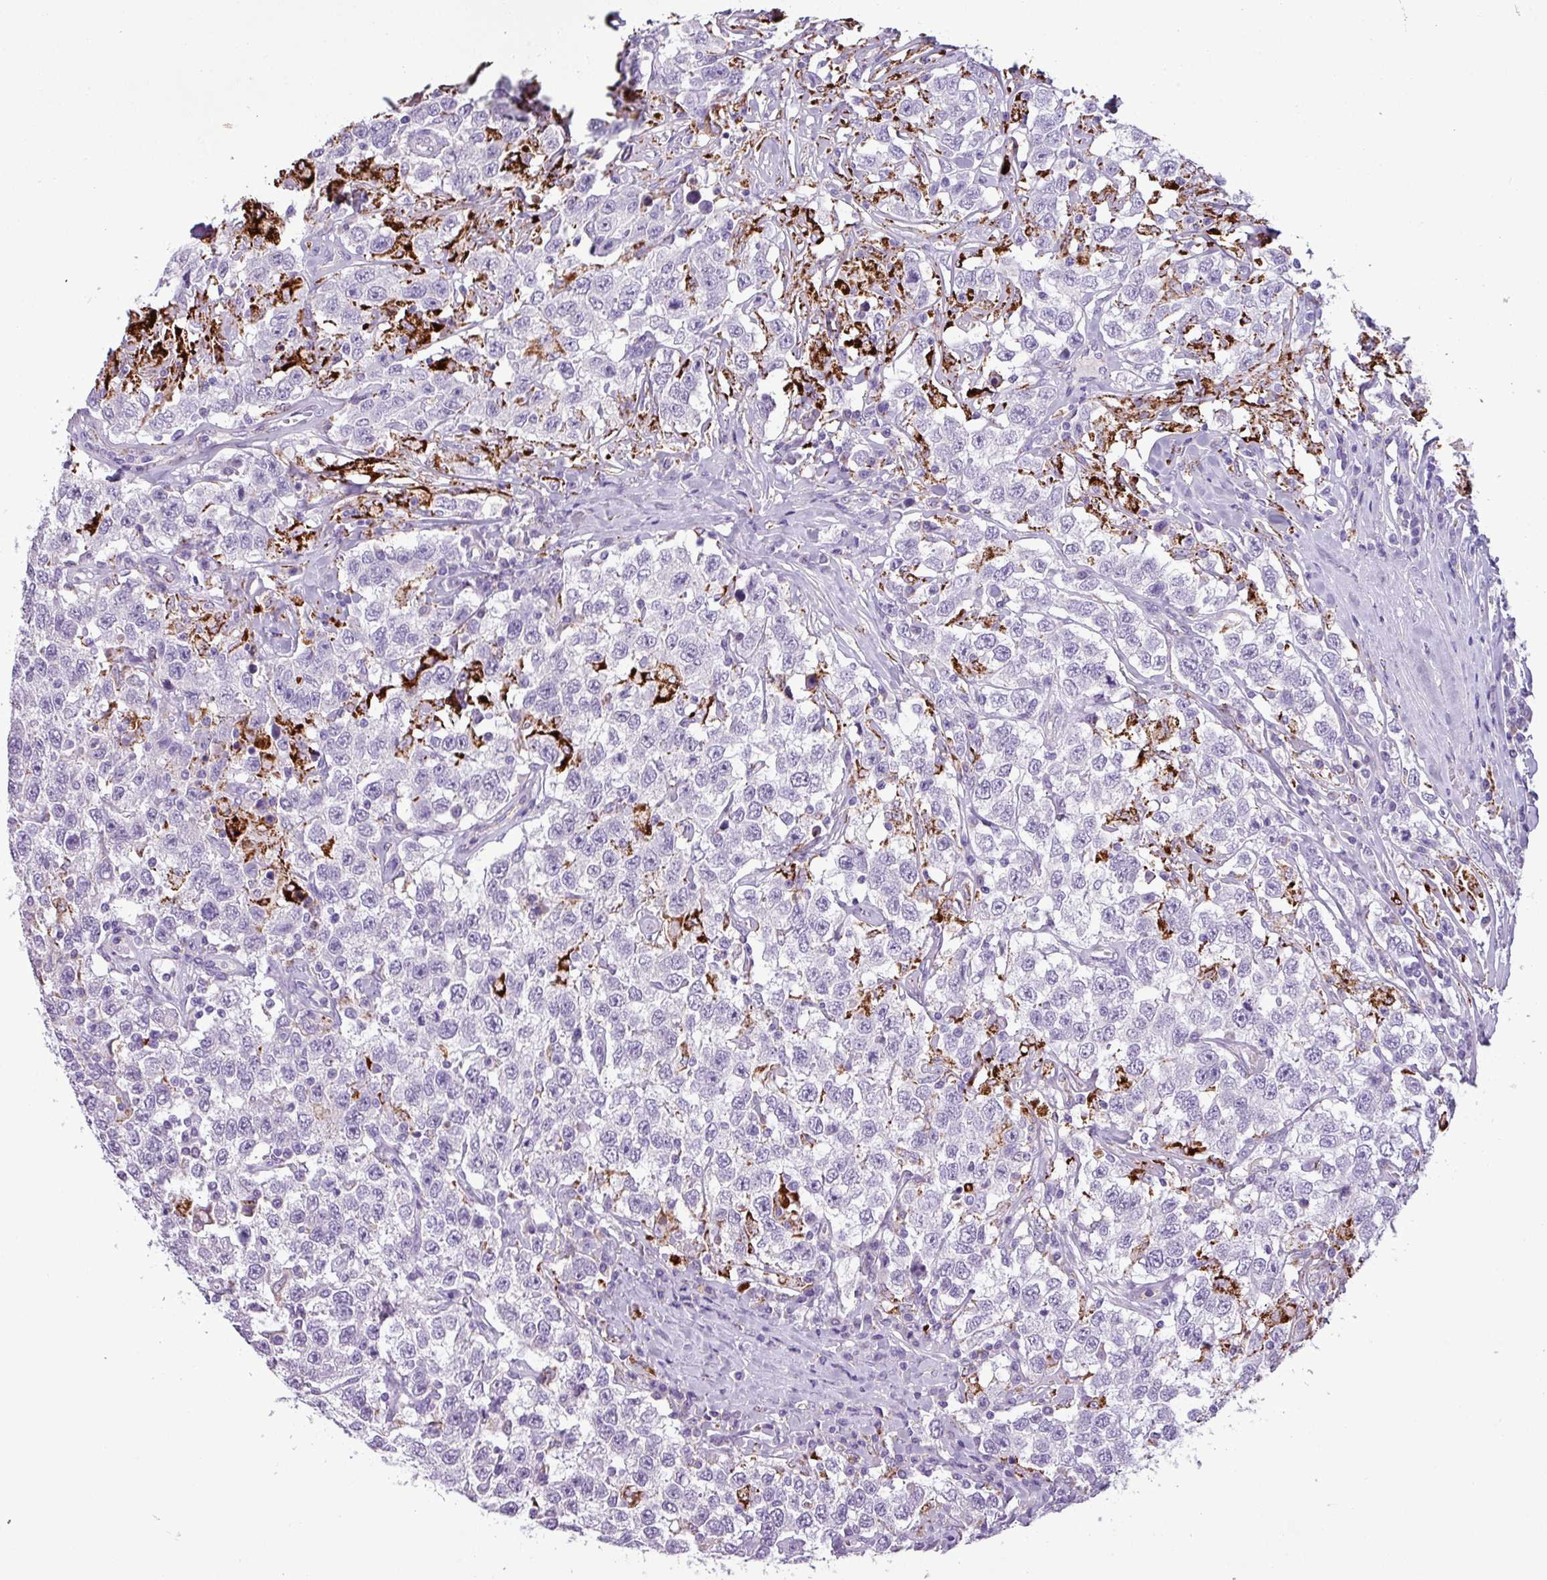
{"staining": {"intensity": "negative", "quantity": "none", "location": "none"}, "tissue": "testis cancer", "cell_type": "Tumor cells", "image_type": "cancer", "snomed": [{"axis": "morphology", "description": "Seminoma, NOS"}, {"axis": "topography", "description": "Testis"}], "caption": "There is no significant positivity in tumor cells of seminoma (testis).", "gene": "ZNF667", "patient": {"sex": "male", "age": 41}}